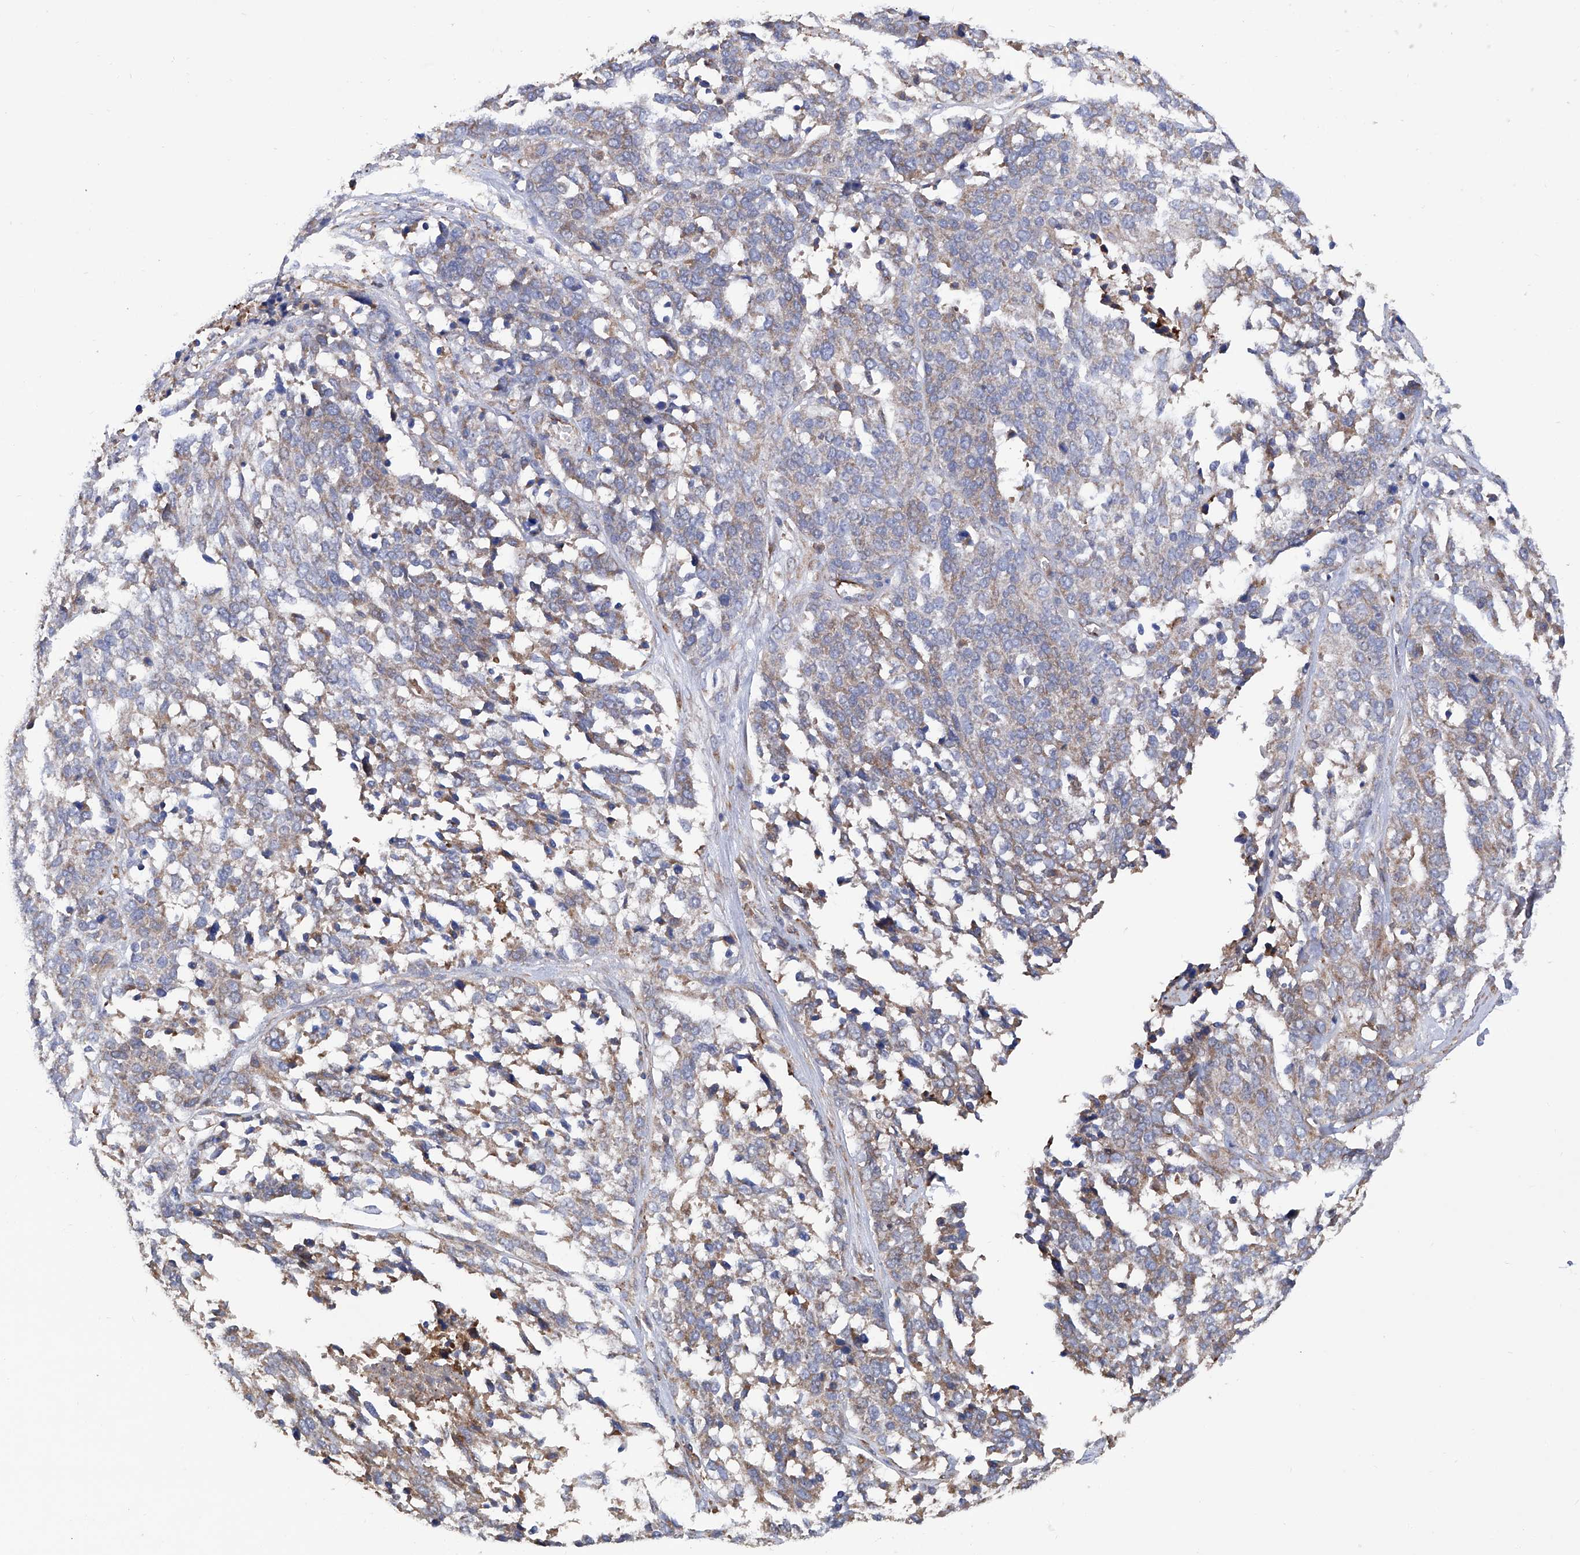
{"staining": {"intensity": "weak", "quantity": ">75%", "location": "cytoplasmic/membranous"}, "tissue": "ovarian cancer", "cell_type": "Tumor cells", "image_type": "cancer", "snomed": [{"axis": "morphology", "description": "Cystadenocarcinoma, serous, NOS"}, {"axis": "topography", "description": "Ovary"}], "caption": "IHC histopathology image of neoplastic tissue: serous cystadenocarcinoma (ovarian) stained using IHC demonstrates low levels of weak protein expression localized specifically in the cytoplasmic/membranous of tumor cells, appearing as a cytoplasmic/membranous brown color.", "gene": "INPP5B", "patient": {"sex": "female", "age": 44}}